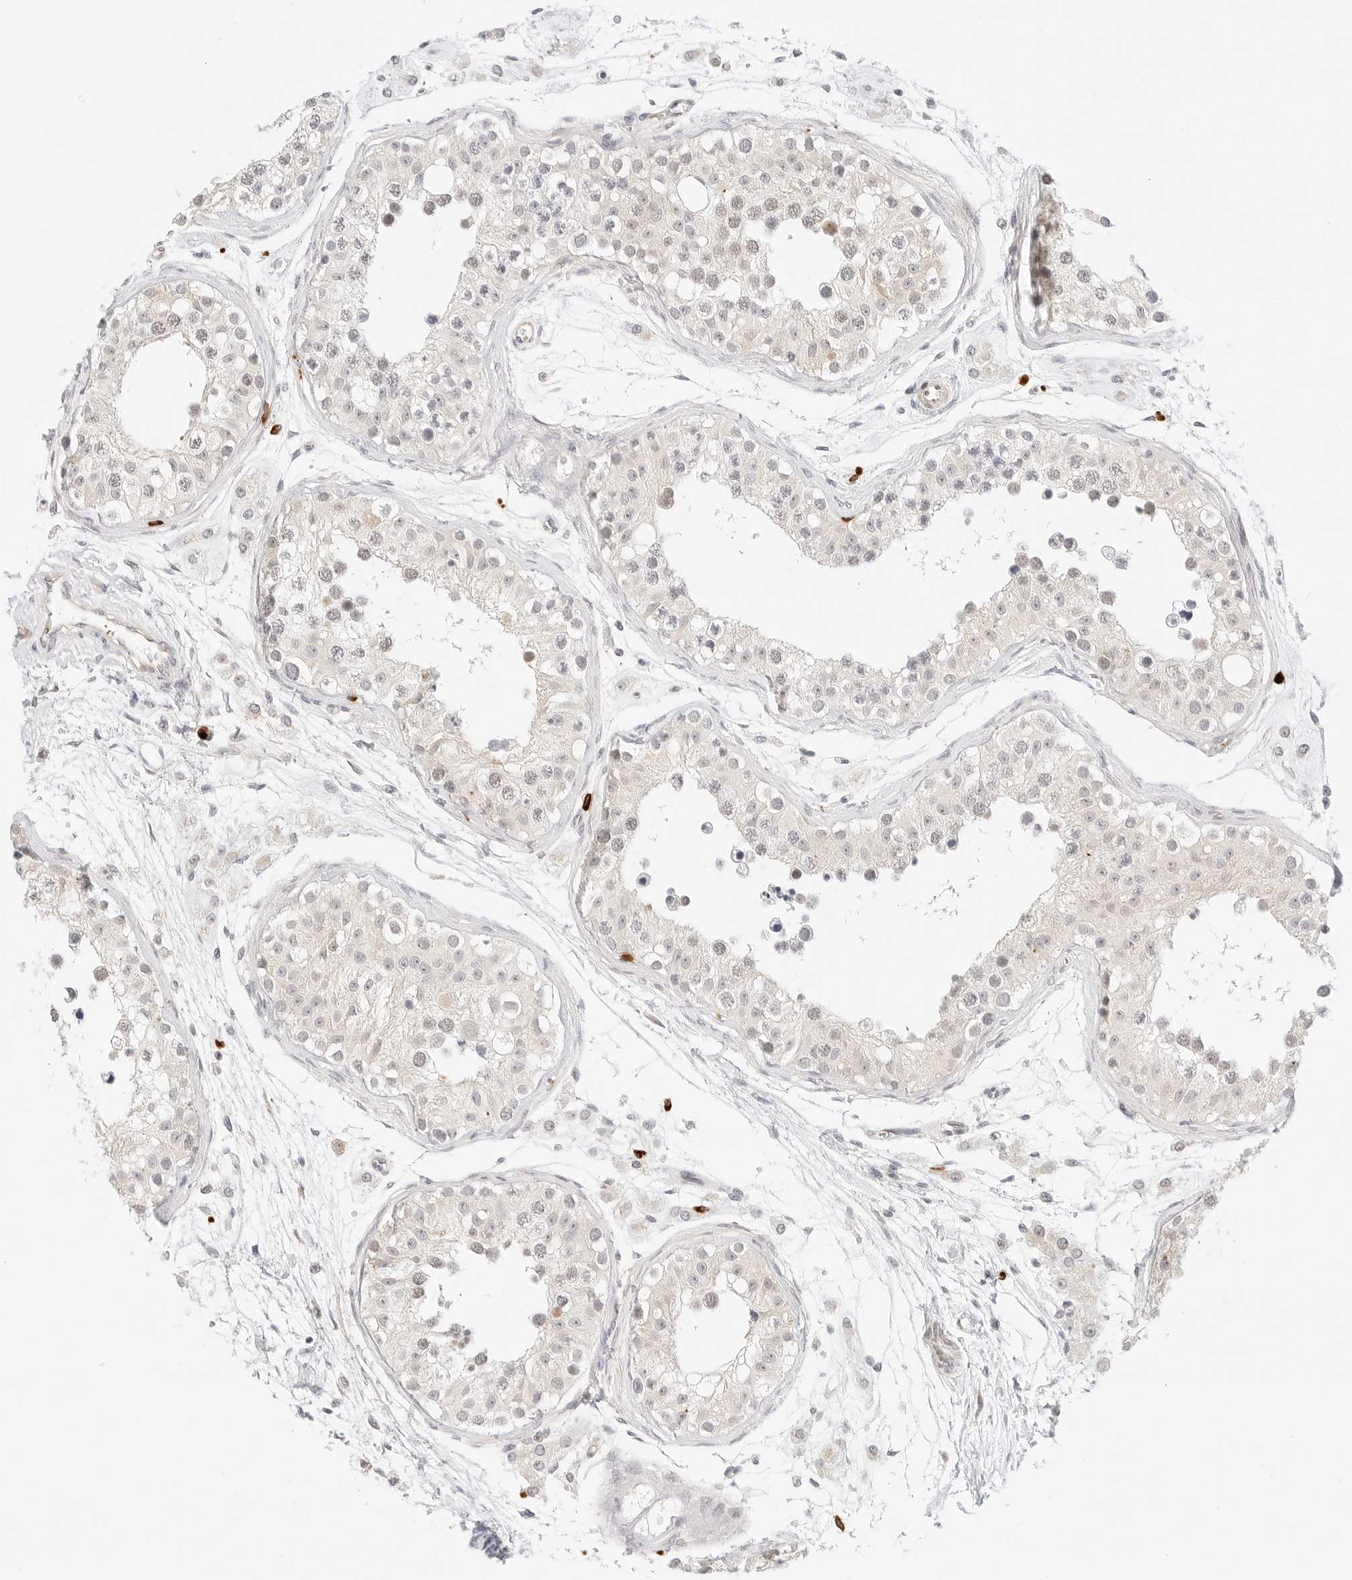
{"staining": {"intensity": "weak", "quantity": "25%-75%", "location": "nuclear"}, "tissue": "testis", "cell_type": "Cells in seminiferous ducts", "image_type": "normal", "snomed": [{"axis": "morphology", "description": "Normal tissue, NOS"}, {"axis": "morphology", "description": "Adenocarcinoma, metastatic, NOS"}, {"axis": "topography", "description": "Testis"}], "caption": "This histopathology image shows immunohistochemistry (IHC) staining of benign human testis, with low weak nuclear expression in approximately 25%-75% of cells in seminiferous ducts.", "gene": "TEKT2", "patient": {"sex": "male", "age": 26}}